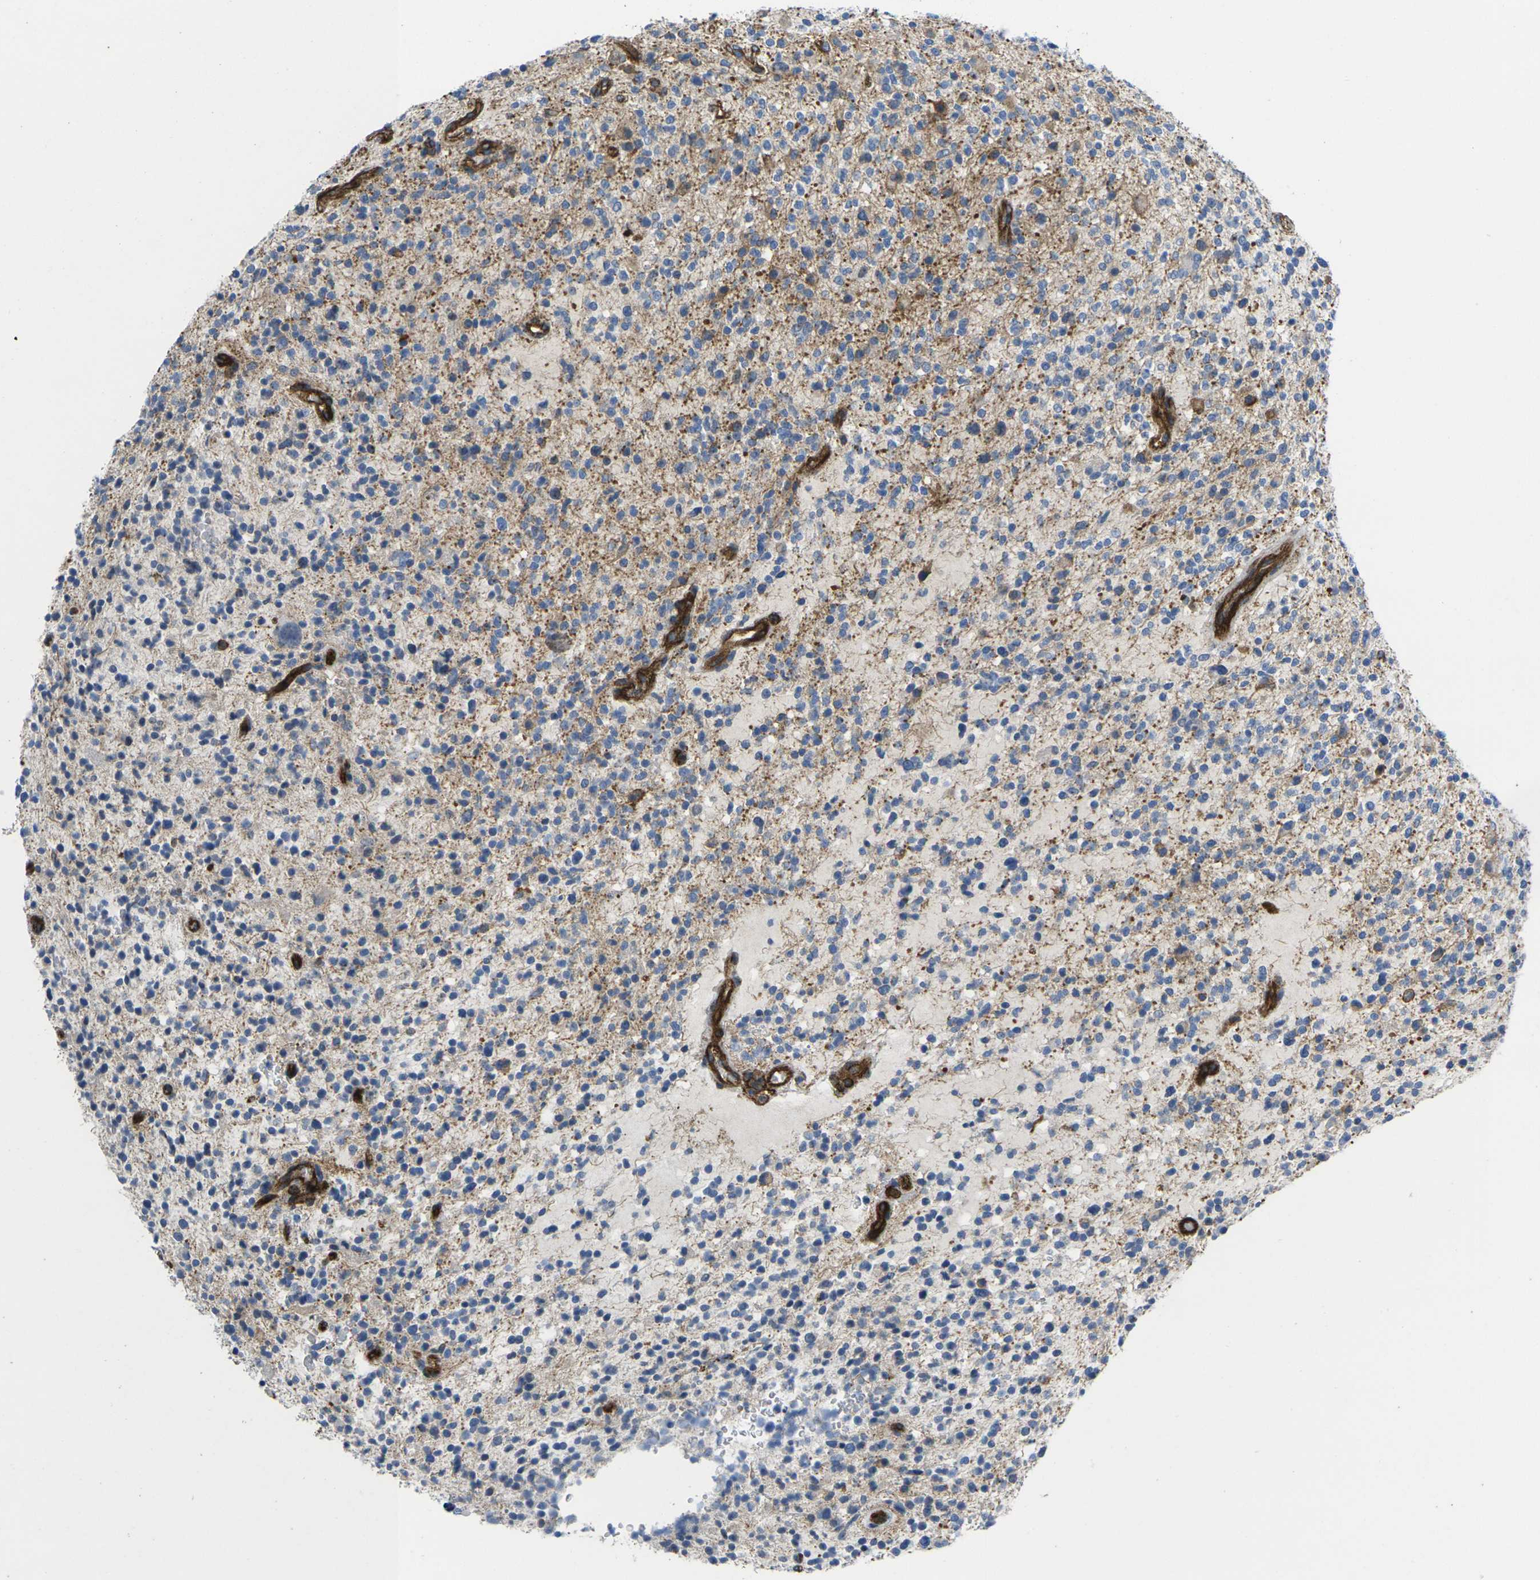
{"staining": {"intensity": "moderate", "quantity": "<25%", "location": "cytoplasmic/membranous"}, "tissue": "glioma", "cell_type": "Tumor cells", "image_type": "cancer", "snomed": [{"axis": "morphology", "description": "Glioma, malignant, High grade"}, {"axis": "topography", "description": "Brain"}], "caption": "Human glioma stained with a brown dye demonstrates moderate cytoplasmic/membranous positive positivity in approximately <25% of tumor cells.", "gene": "IQGAP1", "patient": {"sex": "male", "age": 48}}